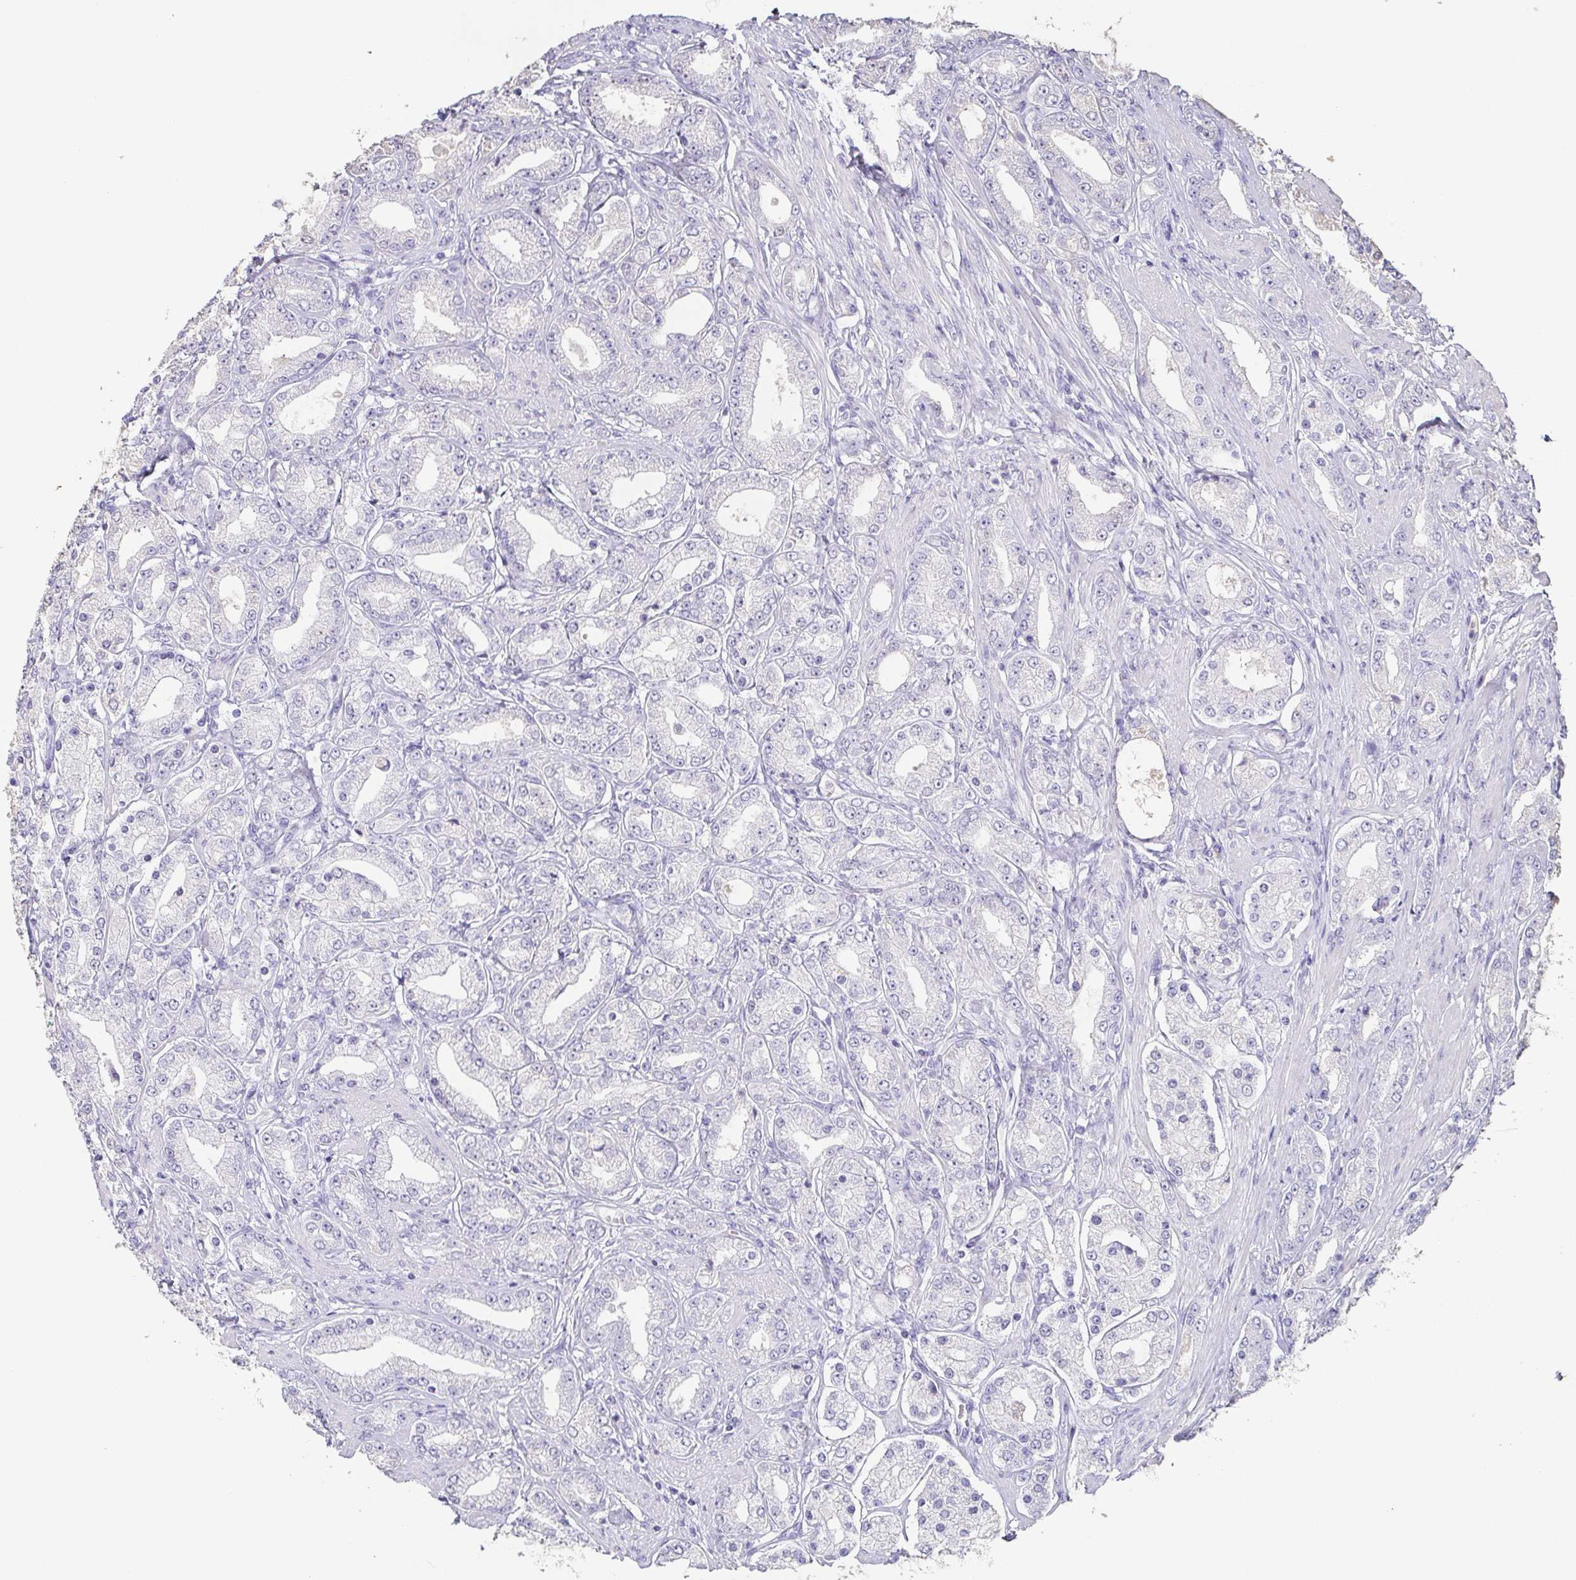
{"staining": {"intensity": "negative", "quantity": "none", "location": "none"}, "tissue": "prostate cancer", "cell_type": "Tumor cells", "image_type": "cancer", "snomed": [{"axis": "morphology", "description": "Adenocarcinoma, High grade"}, {"axis": "topography", "description": "Prostate"}], "caption": "Tumor cells show no significant protein positivity in prostate cancer (high-grade adenocarcinoma). (Immunohistochemistry, brightfield microscopy, high magnification).", "gene": "BPIFA2", "patient": {"sex": "male", "age": 67}}